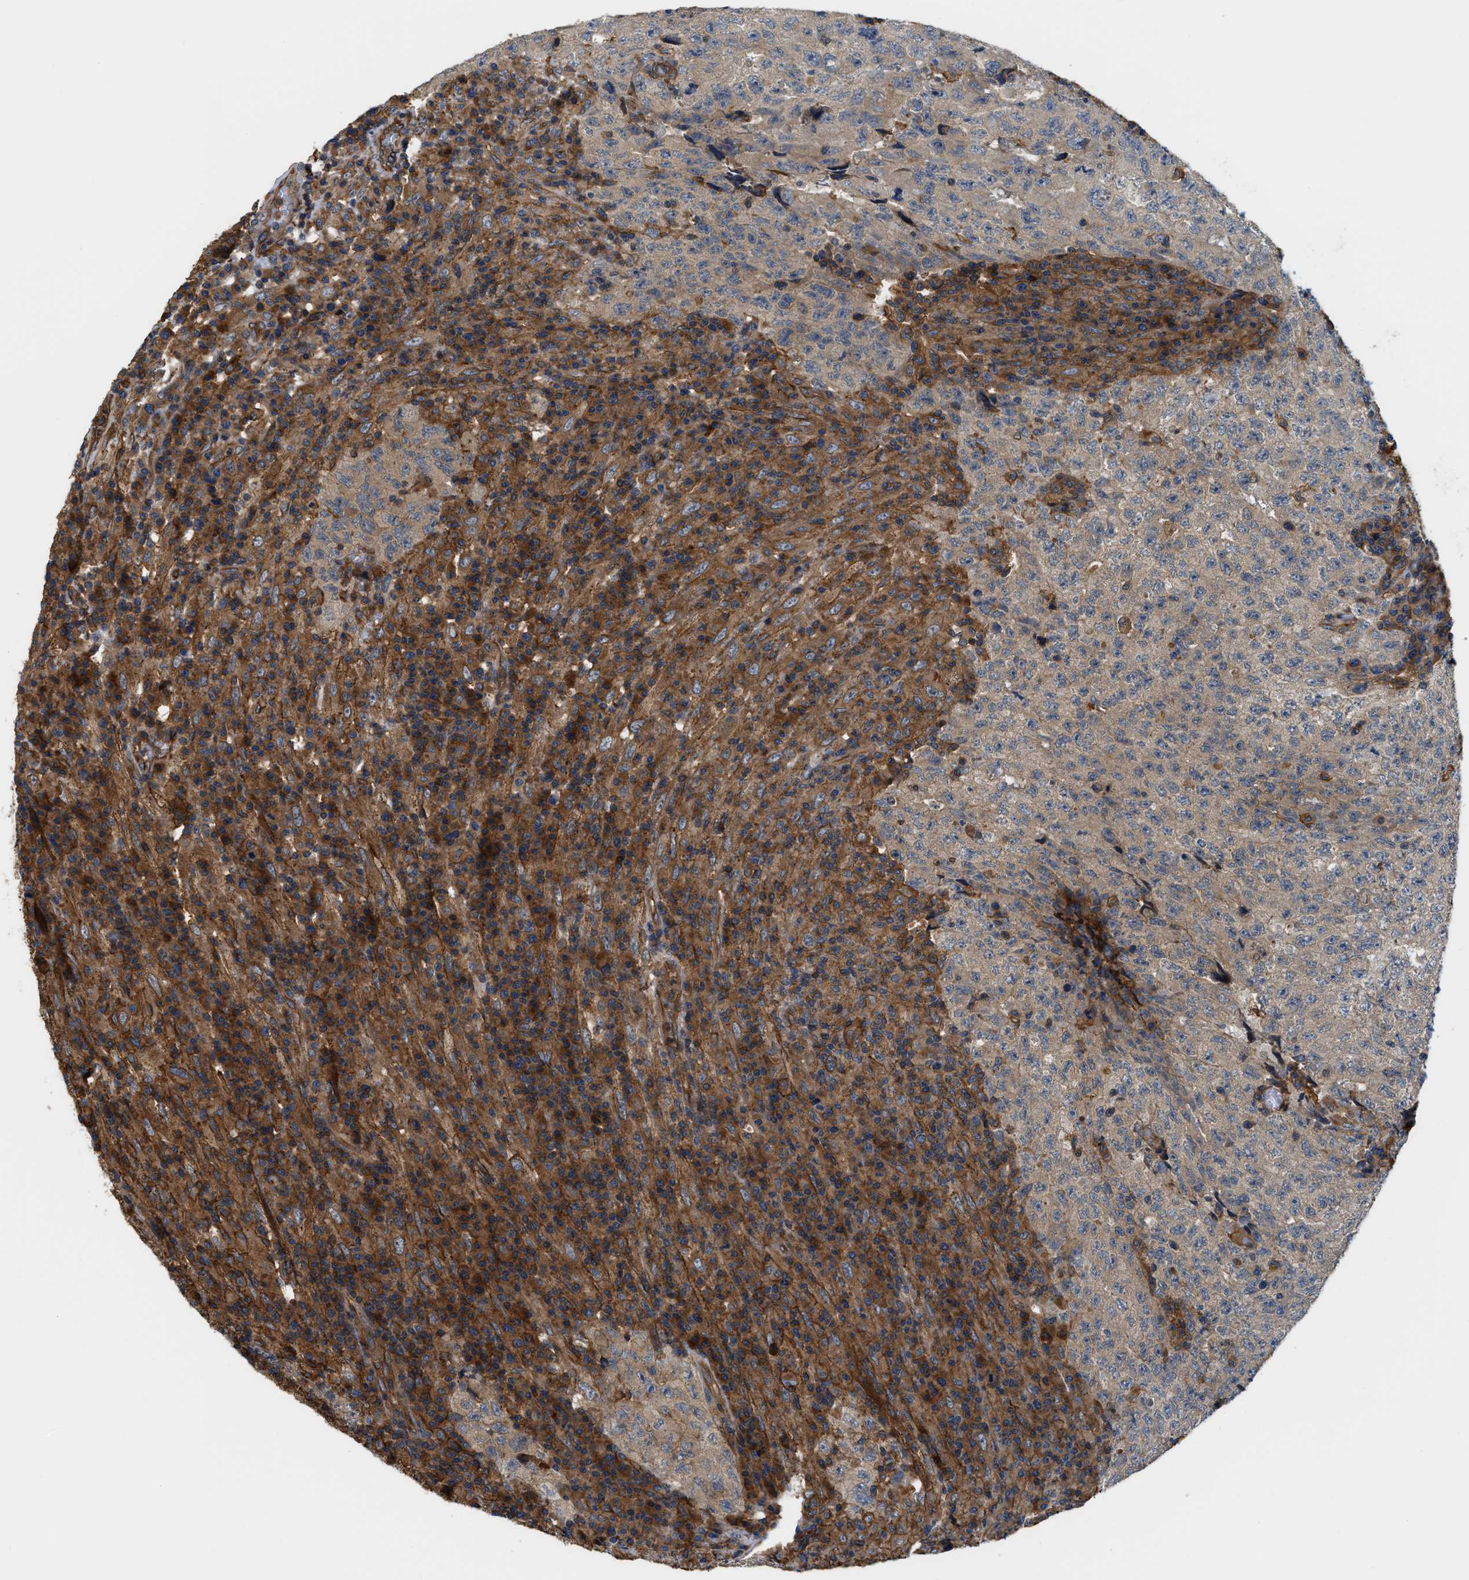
{"staining": {"intensity": "weak", "quantity": ">75%", "location": "cytoplasmic/membranous"}, "tissue": "testis cancer", "cell_type": "Tumor cells", "image_type": "cancer", "snomed": [{"axis": "morphology", "description": "Necrosis, NOS"}, {"axis": "morphology", "description": "Carcinoma, Embryonal, NOS"}, {"axis": "topography", "description": "Testis"}], "caption": "DAB immunohistochemical staining of embryonal carcinoma (testis) reveals weak cytoplasmic/membranous protein staining in approximately >75% of tumor cells. (DAB IHC, brown staining for protein, blue staining for nuclei).", "gene": "DDHD2", "patient": {"sex": "male", "age": 19}}